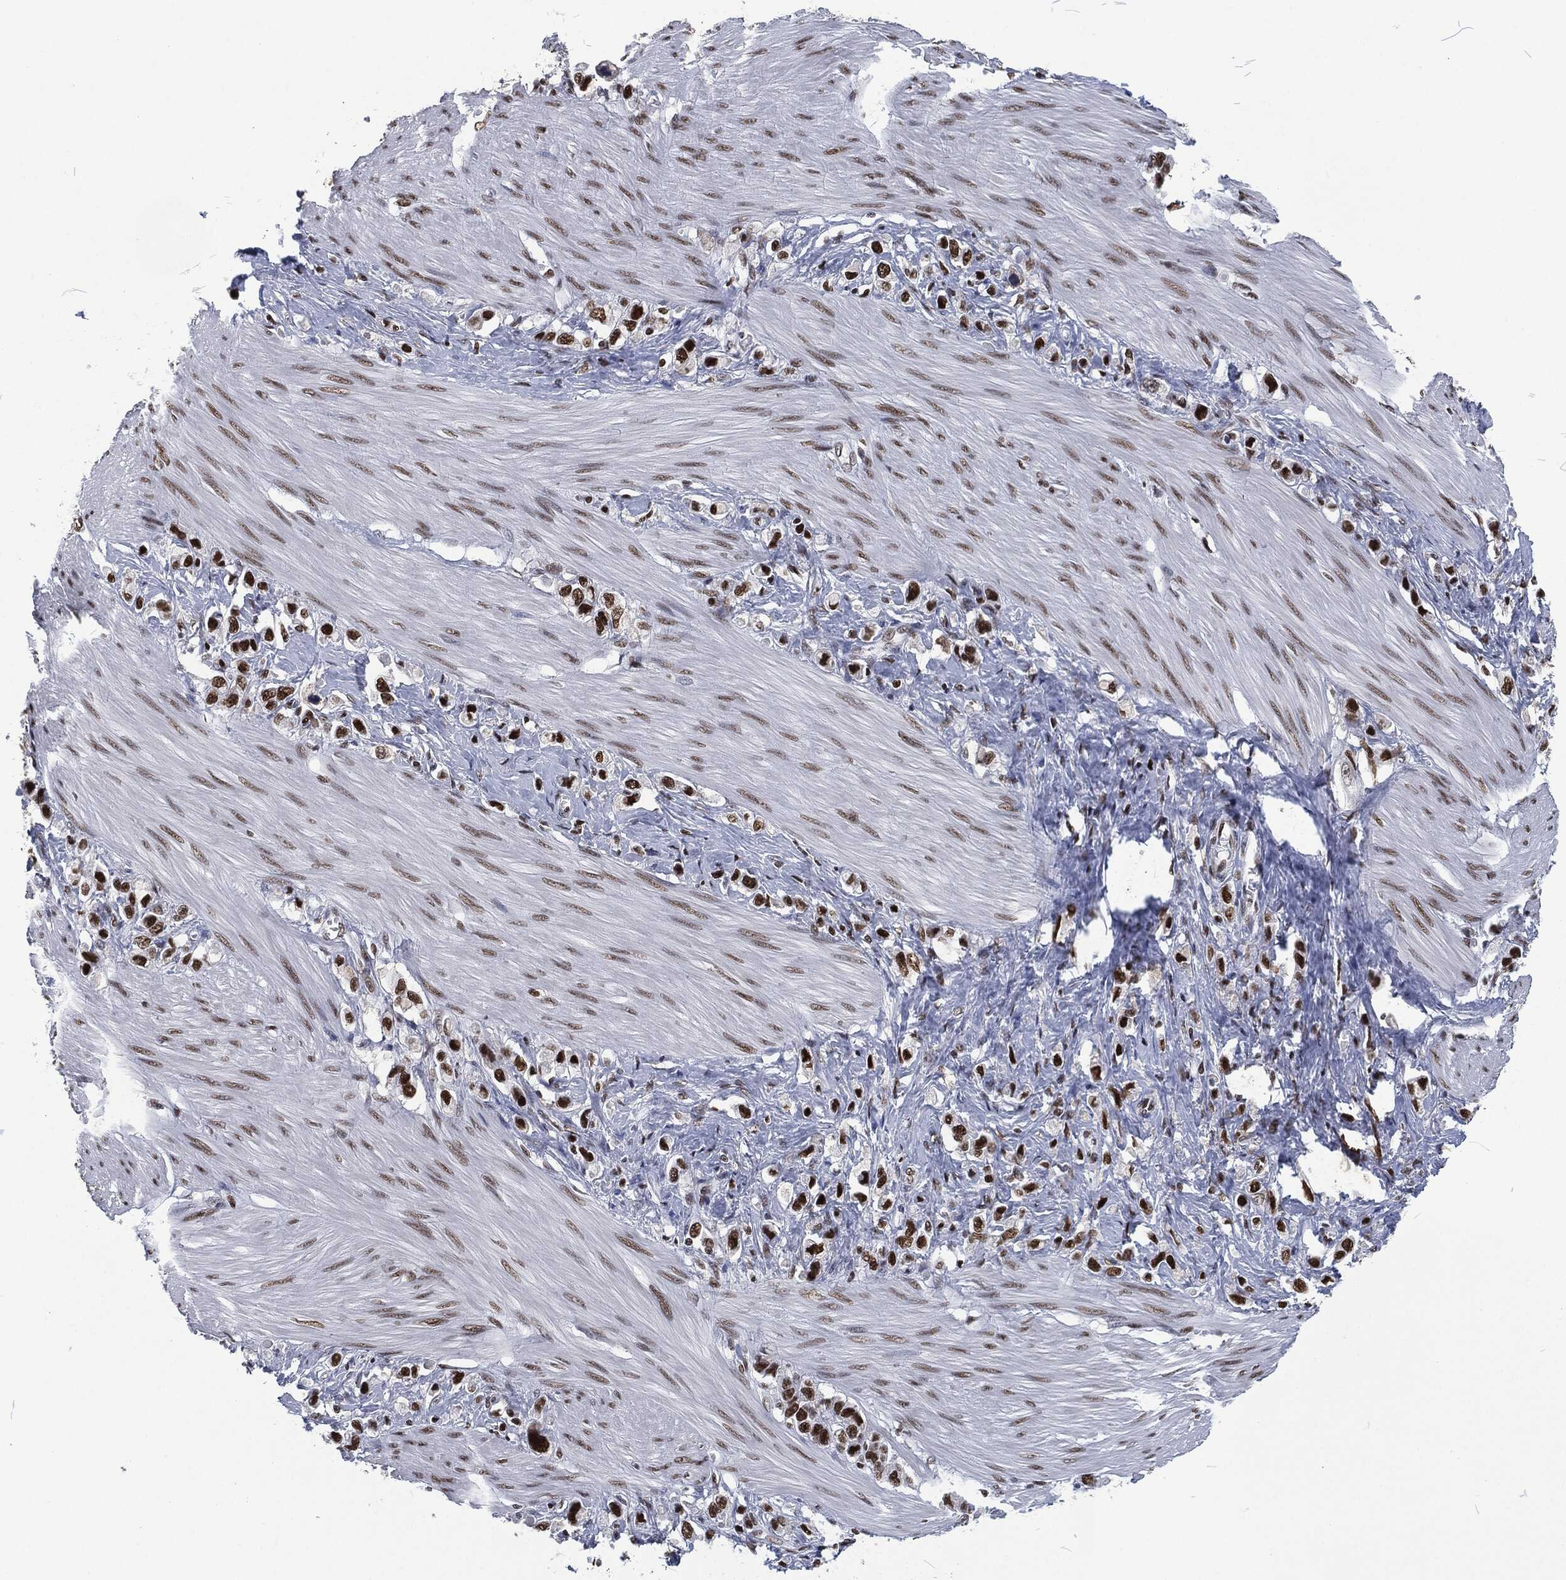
{"staining": {"intensity": "strong", "quantity": ">75%", "location": "nuclear"}, "tissue": "stomach cancer", "cell_type": "Tumor cells", "image_type": "cancer", "snomed": [{"axis": "morphology", "description": "Normal tissue, NOS"}, {"axis": "morphology", "description": "Adenocarcinoma, NOS"}, {"axis": "morphology", "description": "Adenocarcinoma, High grade"}, {"axis": "topography", "description": "Stomach, upper"}, {"axis": "topography", "description": "Stomach"}], "caption": "This histopathology image shows immunohistochemistry (IHC) staining of adenocarcinoma (stomach), with high strong nuclear staining in about >75% of tumor cells.", "gene": "DCPS", "patient": {"sex": "female", "age": 65}}